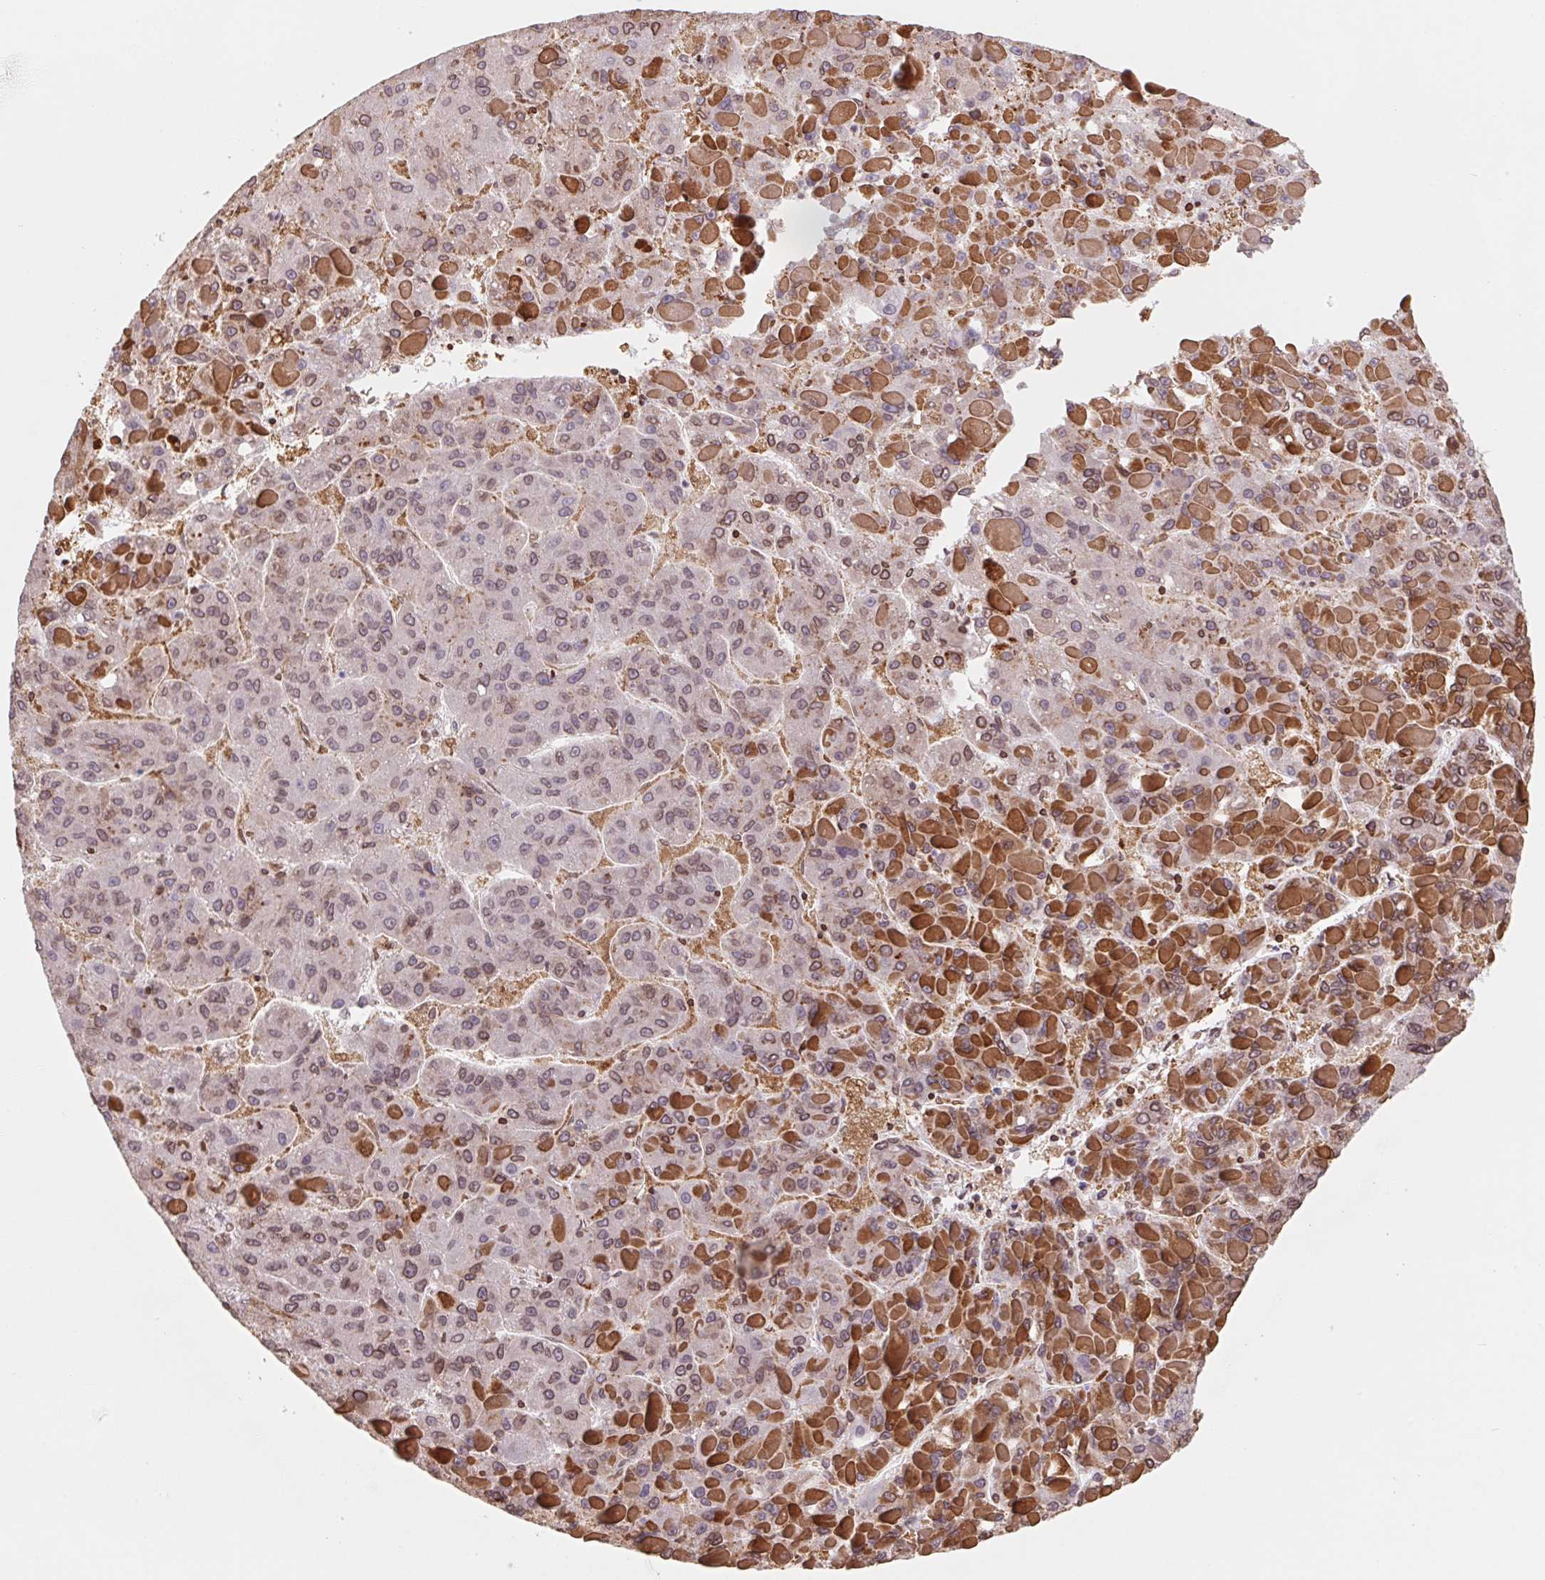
{"staining": {"intensity": "moderate", "quantity": "25%-75%", "location": "cytoplasmic/membranous,nuclear"}, "tissue": "liver cancer", "cell_type": "Tumor cells", "image_type": "cancer", "snomed": [{"axis": "morphology", "description": "Carcinoma, Hepatocellular, NOS"}, {"axis": "topography", "description": "Liver"}], "caption": "Immunohistochemistry of liver cancer (hepatocellular carcinoma) reveals medium levels of moderate cytoplasmic/membranous and nuclear staining in approximately 25%-75% of tumor cells.", "gene": "LMNB2", "patient": {"sex": "female", "age": 82}}